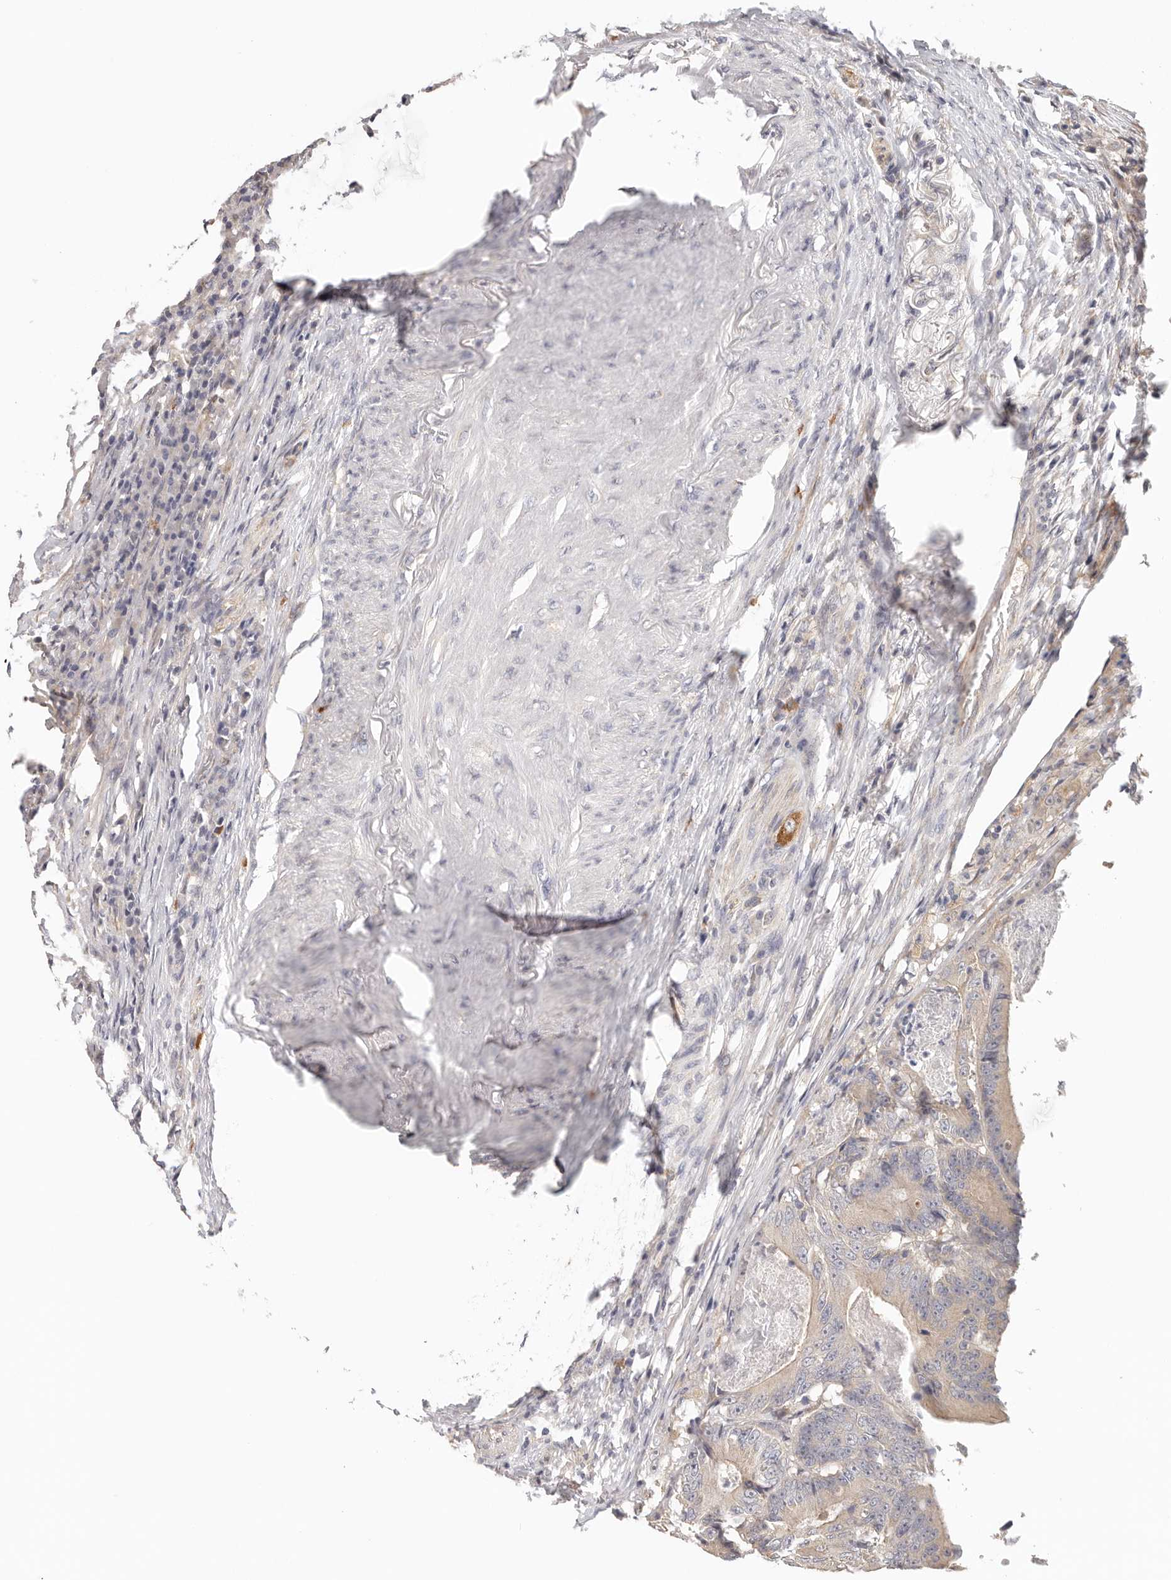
{"staining": {"intensity": "weak", "quantity": ">75%", "location": "cytoplasmic/membranous"}, "tissue": "colorectal cancer", "cell_type": "Tumor cells", "image_type": "cancer", "snomed": [{"axis": "morphology", "description": "Adenocarcinoma, NOS"}, {"axis": "topography", "description": "Colon"}], "caption": "Weak cytoplasmic/membranous protein expression is seen in approximately >75% of tumor cells in adenocarcinoma (colorectal).", "gene": "AFDN", "patient": {"sex": "male", "age": 83}}